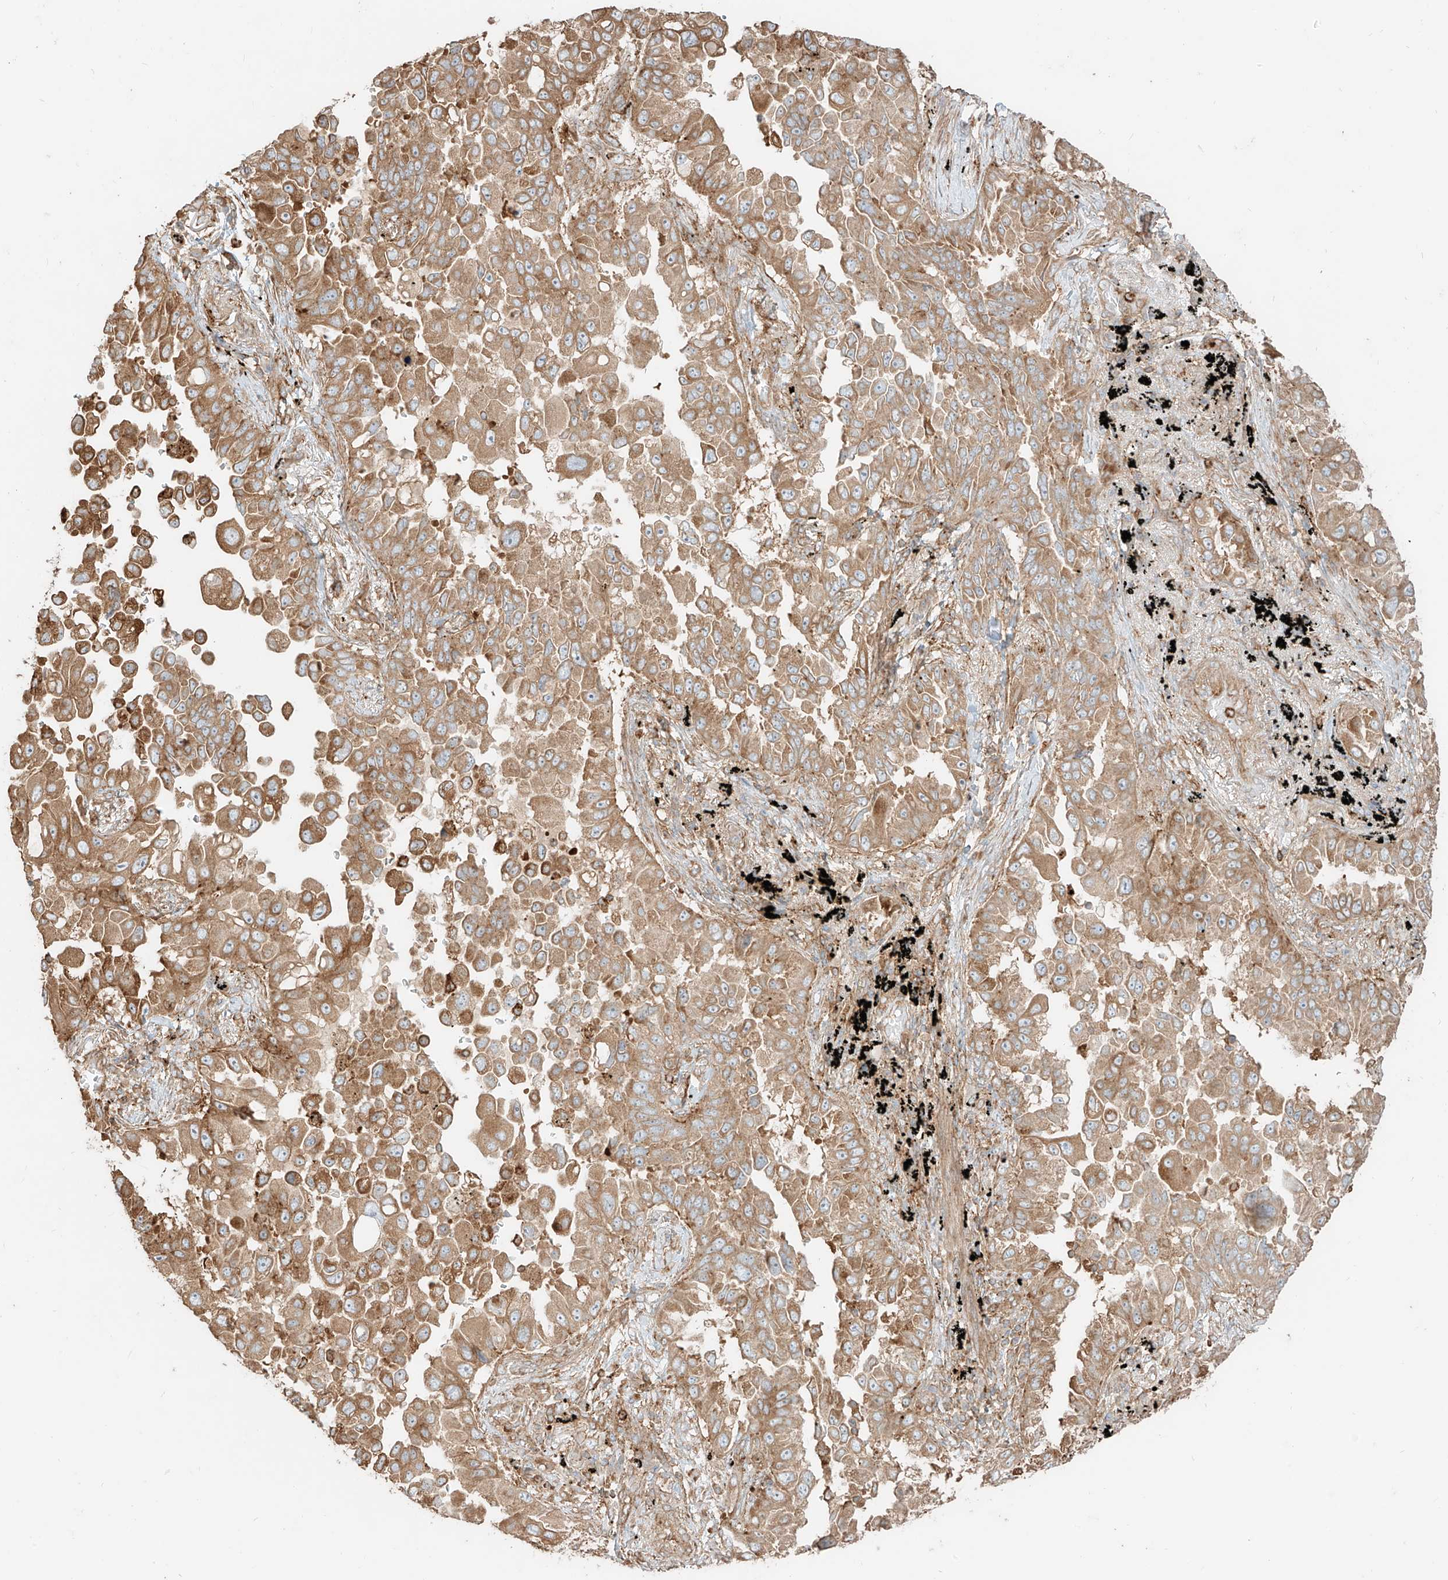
{"staining": {"intensity": "moderate", "quantity": ">75%", "location": "cytoplasmic/membranous"}, "tissue": "lung cancer", "cell_type": "Tumor cells", "image_type": "cancer", "snomed": [{"axis": "morphology", "description": "Adenocarcinoma, NOS"}, {"axis": "topography", "description": "Lung"}], "caption": "Protein positivity by immunohistochemistry (IHC) displays moderate cytoplasmic/membranous expression in approximately >75% of tumor cells in lung cancer.", "gene": "CCDC115", "patient": {"sex": "female", "age": 67}}